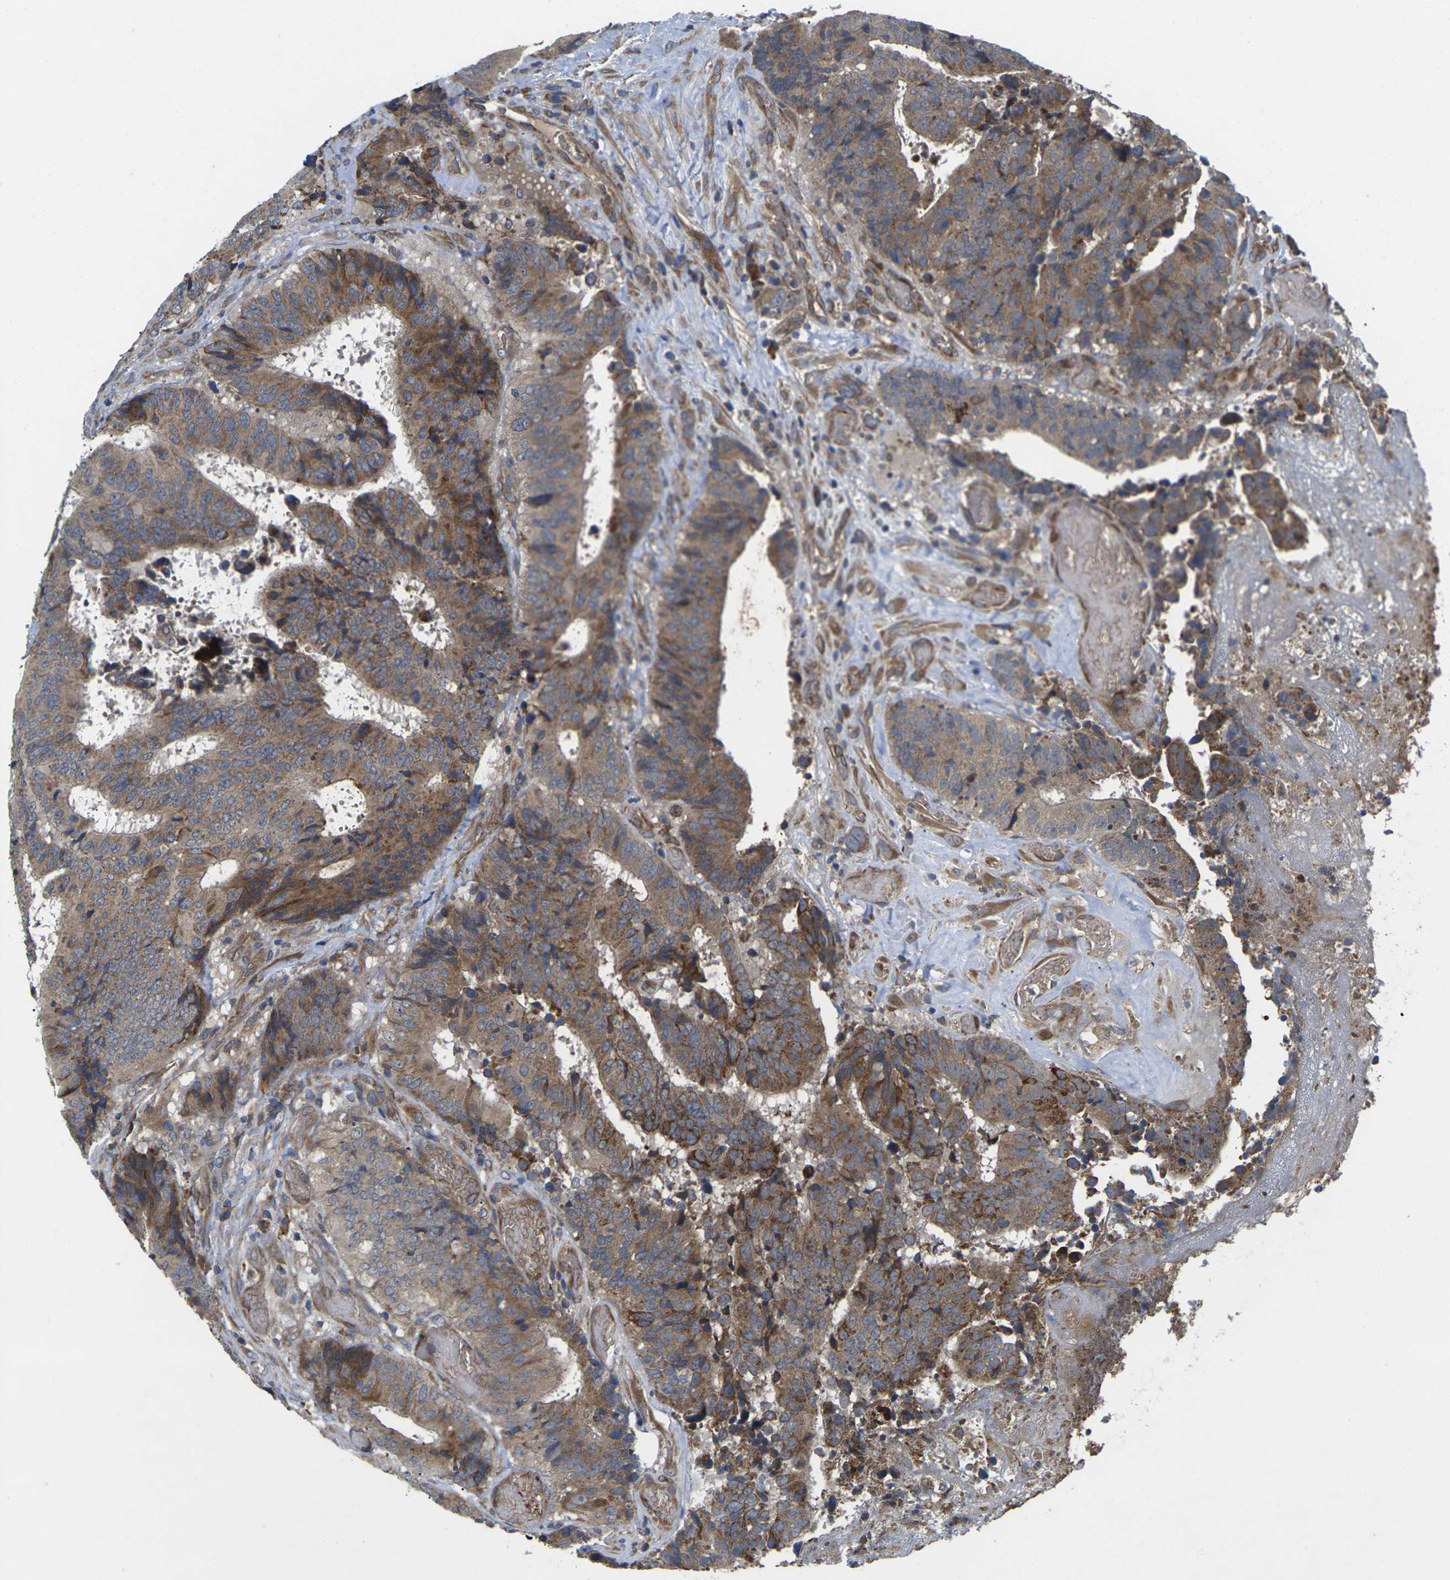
{"staining": {"intensity": "moderate", "quantity": ">75%", "location": "cytoplasmic/membranous"}, "tissue": "colorectal cancer", "cell_type": "Tumor cells", "image_type": "cancer", "snomed": [{"axis": "morphology", "description": "Adenocarcinoma, NOS"}, {"axis": "topography", "description": "Rectum"}], "caption": "High-magnification brightfield microscopy of colorectal cancer (adenocarcinoma) stained with DAB (3,3'-diaminobenzidine) (brown) and counterstained with hematoxylin (blue). tumor cells exhibit moderate cytoplasmic/membranous staining is present in approximately>75% of cells.", "gene": "KIF1B", "patient": {"sex": "male", "age": 72}}